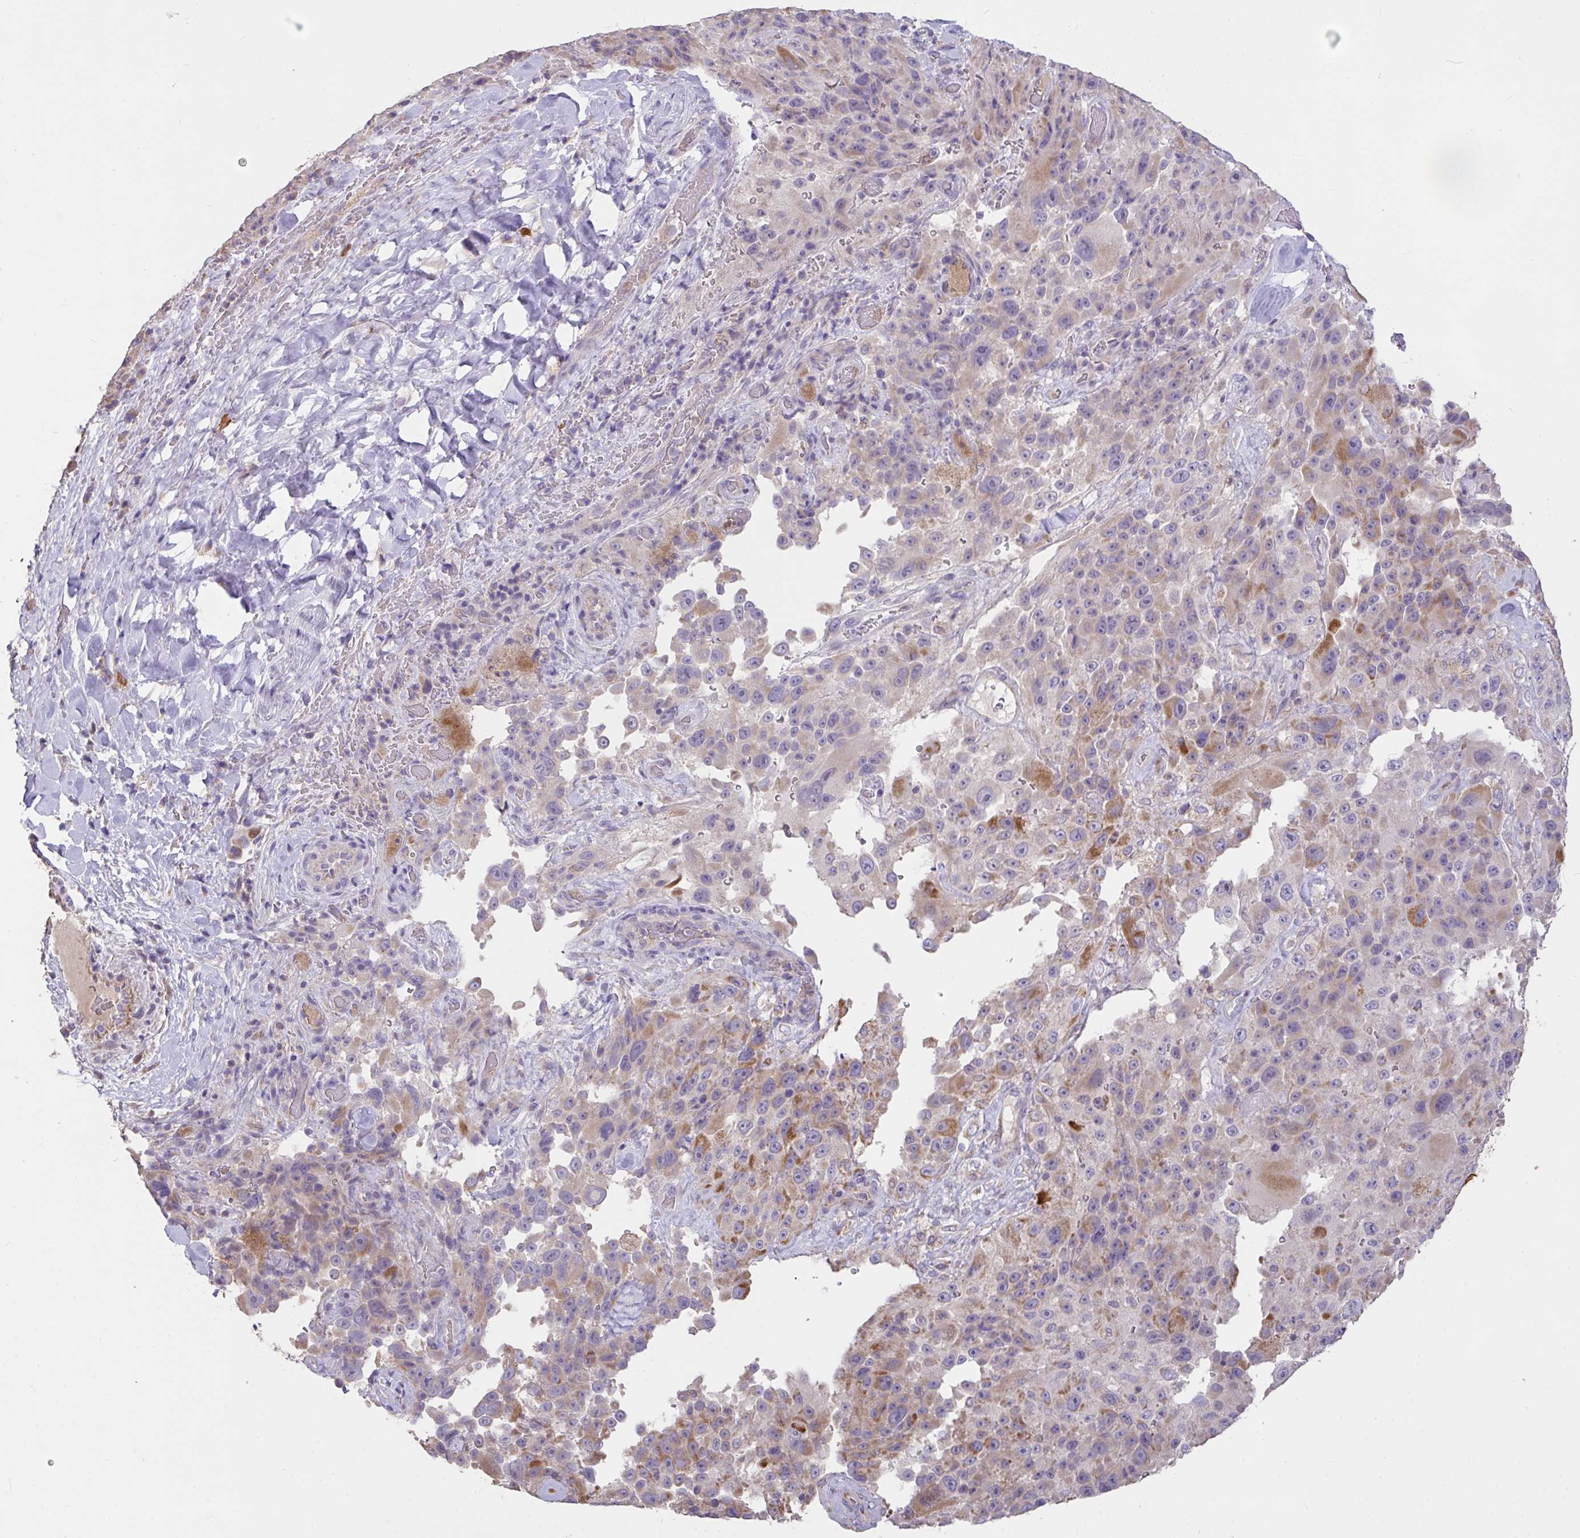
{"staining": {"intensity": "weak", "quantity": "25%-75%", "location": "cytoplasmic/membranous"}, "tissue": "melanoma", "cell_type": "Tumor cells", "image_type": "cancer", "snomed": [{"axis": "morphology", "description": "Malignant melanoma, Metastatic site"}, {"axis": "topography", "description": "Lymph node"}], "caption": "An IHC micrograph of neoplastic tissue is shown. Protein staining in brown shows weak cytoplasmic/membranous positivity in malignant melanoma (metastatic site) within tumor cells.", "gene": "FCER1A", "patient": {"sex": "male", "age": 62}}